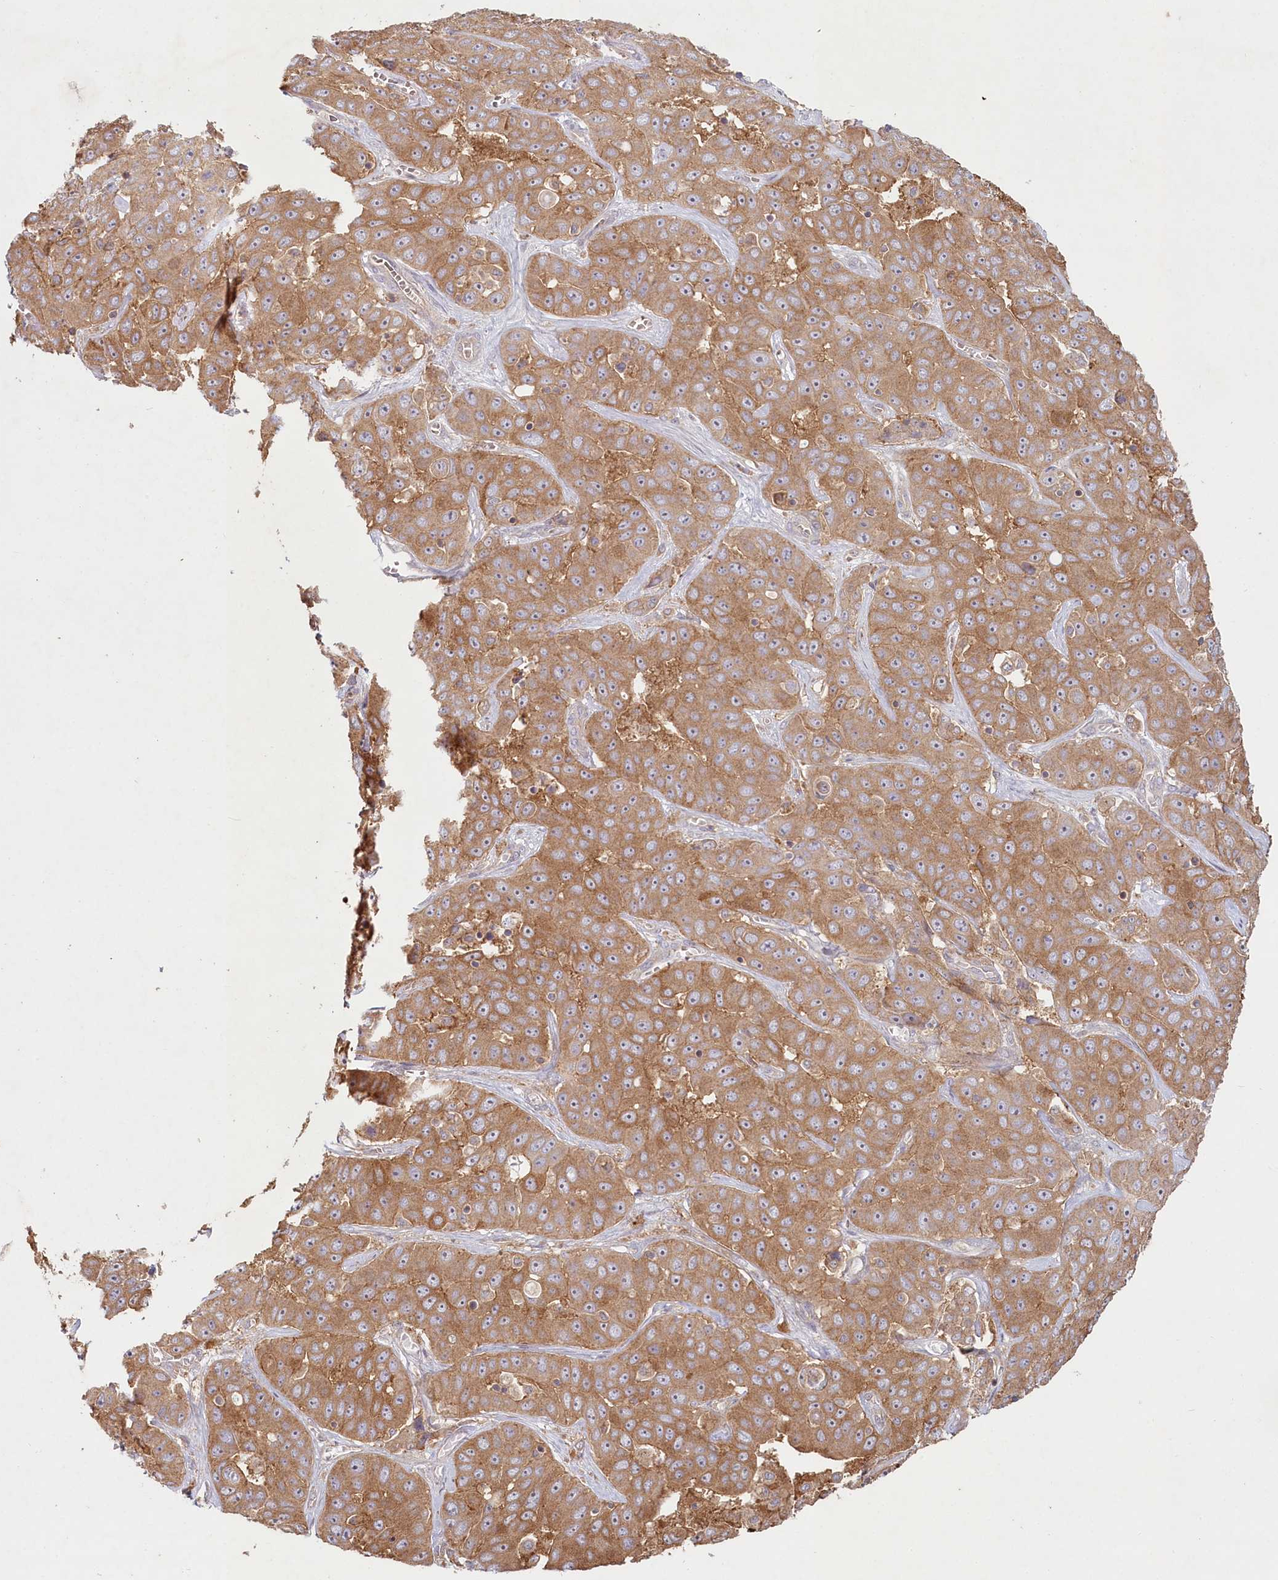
{"staining": {"intensity": "moderate", "quantity": ">75%", "location": "cytoplasmic/membranous"}, "tissue": "liver cancer", "cell_type": "Tumor cells", "image_type": "cancer", "snomed": [{"axis": "morphology", "description": "Cholangiocarcinoma"}, {"axis": "topography", "description": "Liver"}], "caption": "Liver cancer (cholangiocarcinoma) stained with a protein marker displays moderate staining in tumor cells.", "gene": "HAL", "patient": {"sex": "female", "age": 52}}